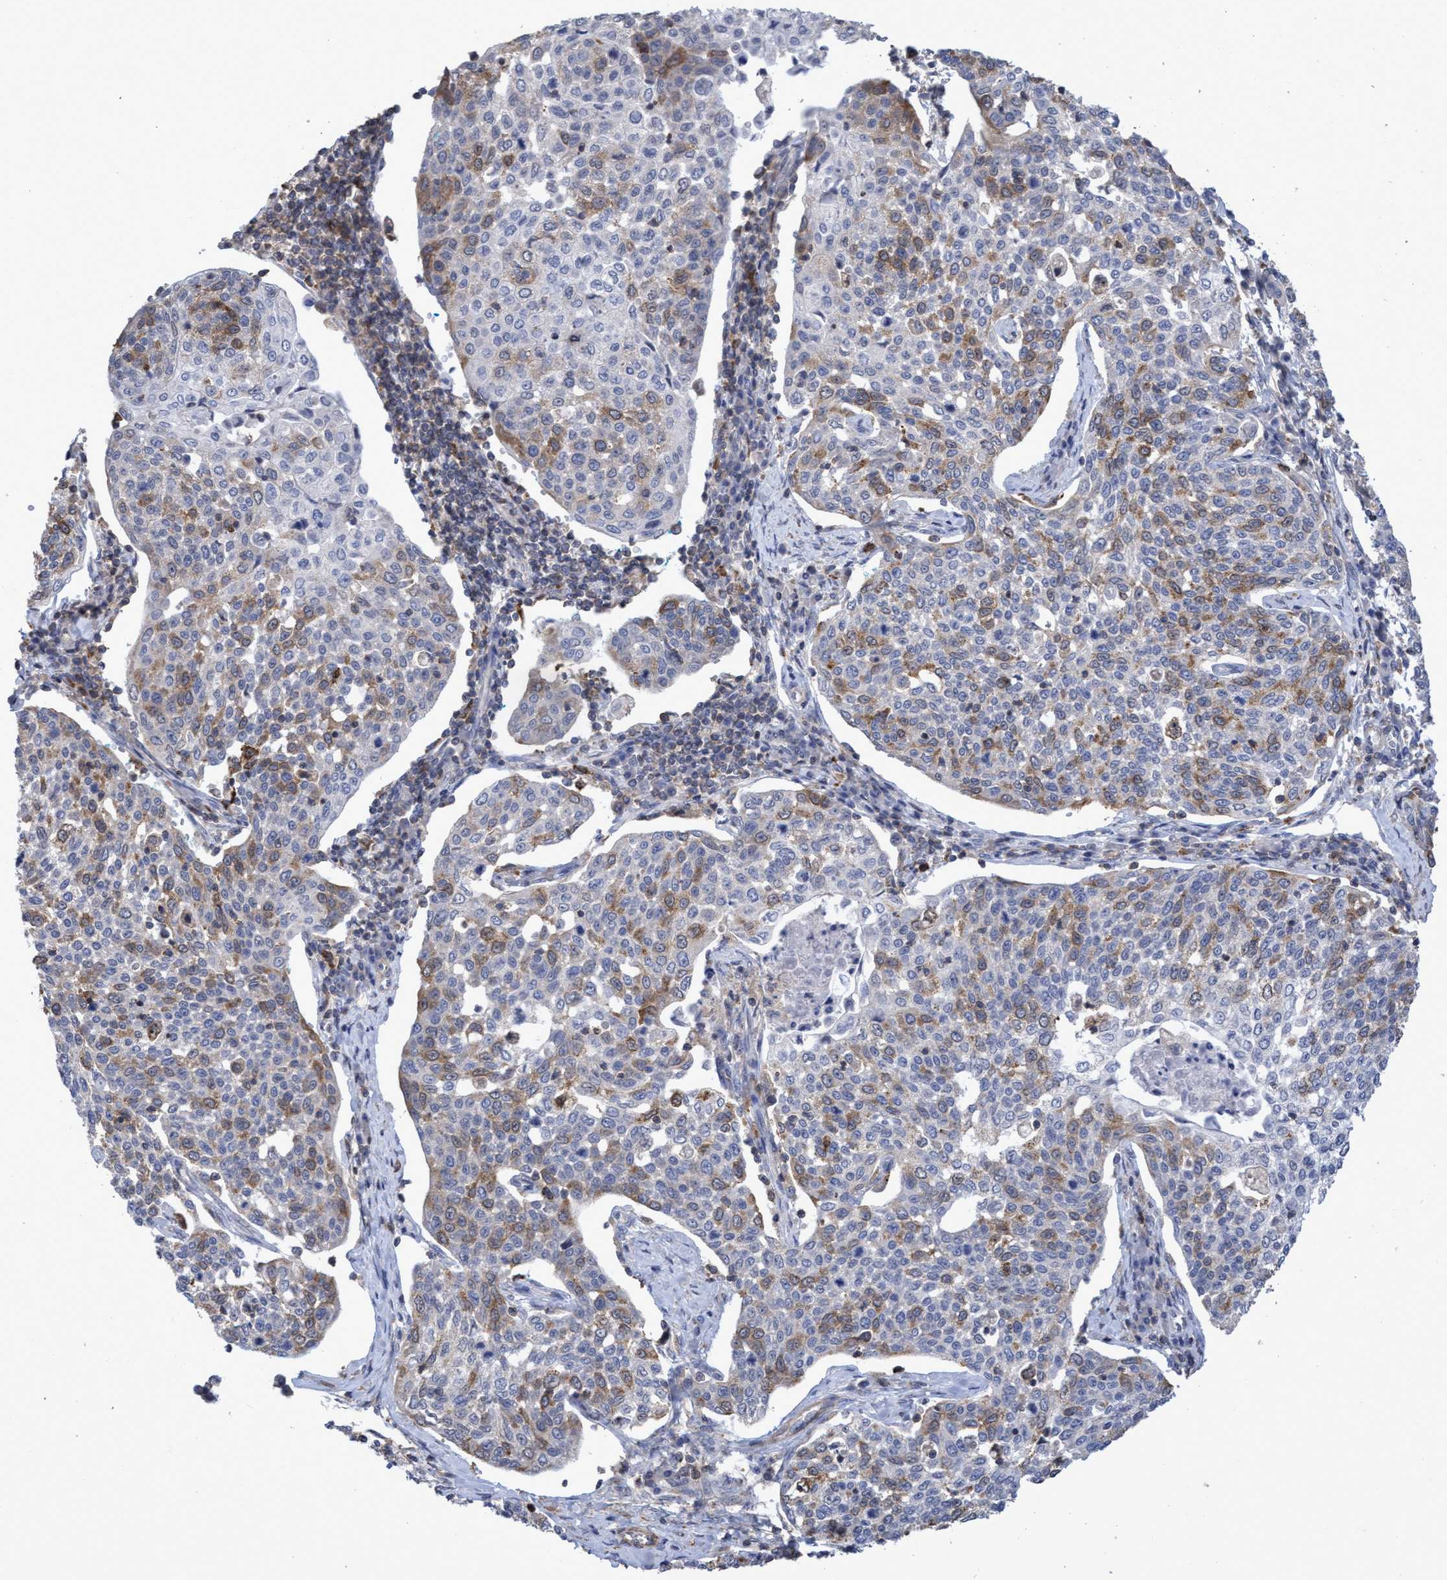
{"staining": {"intensity": "moderate", "quantity": "<25%", "location": "cytoplasmic/membranous,nuclear"}, "tissue": "cervical cancer", "cell_type": "Tumor cells", "image_type": "cancer", "snomed": [{"axis": "morphology", "description": "Squamous cell carcinoma, NOS"}, {"axis": "topography", "description": "Cervix"}], "caption": "Human cervical squamous cell carcinoma stained with a protein marker demonstrates moderate staining in tumor cells.", "gene": "SLBP", "patient": {"sex": "female", "age": 34}}